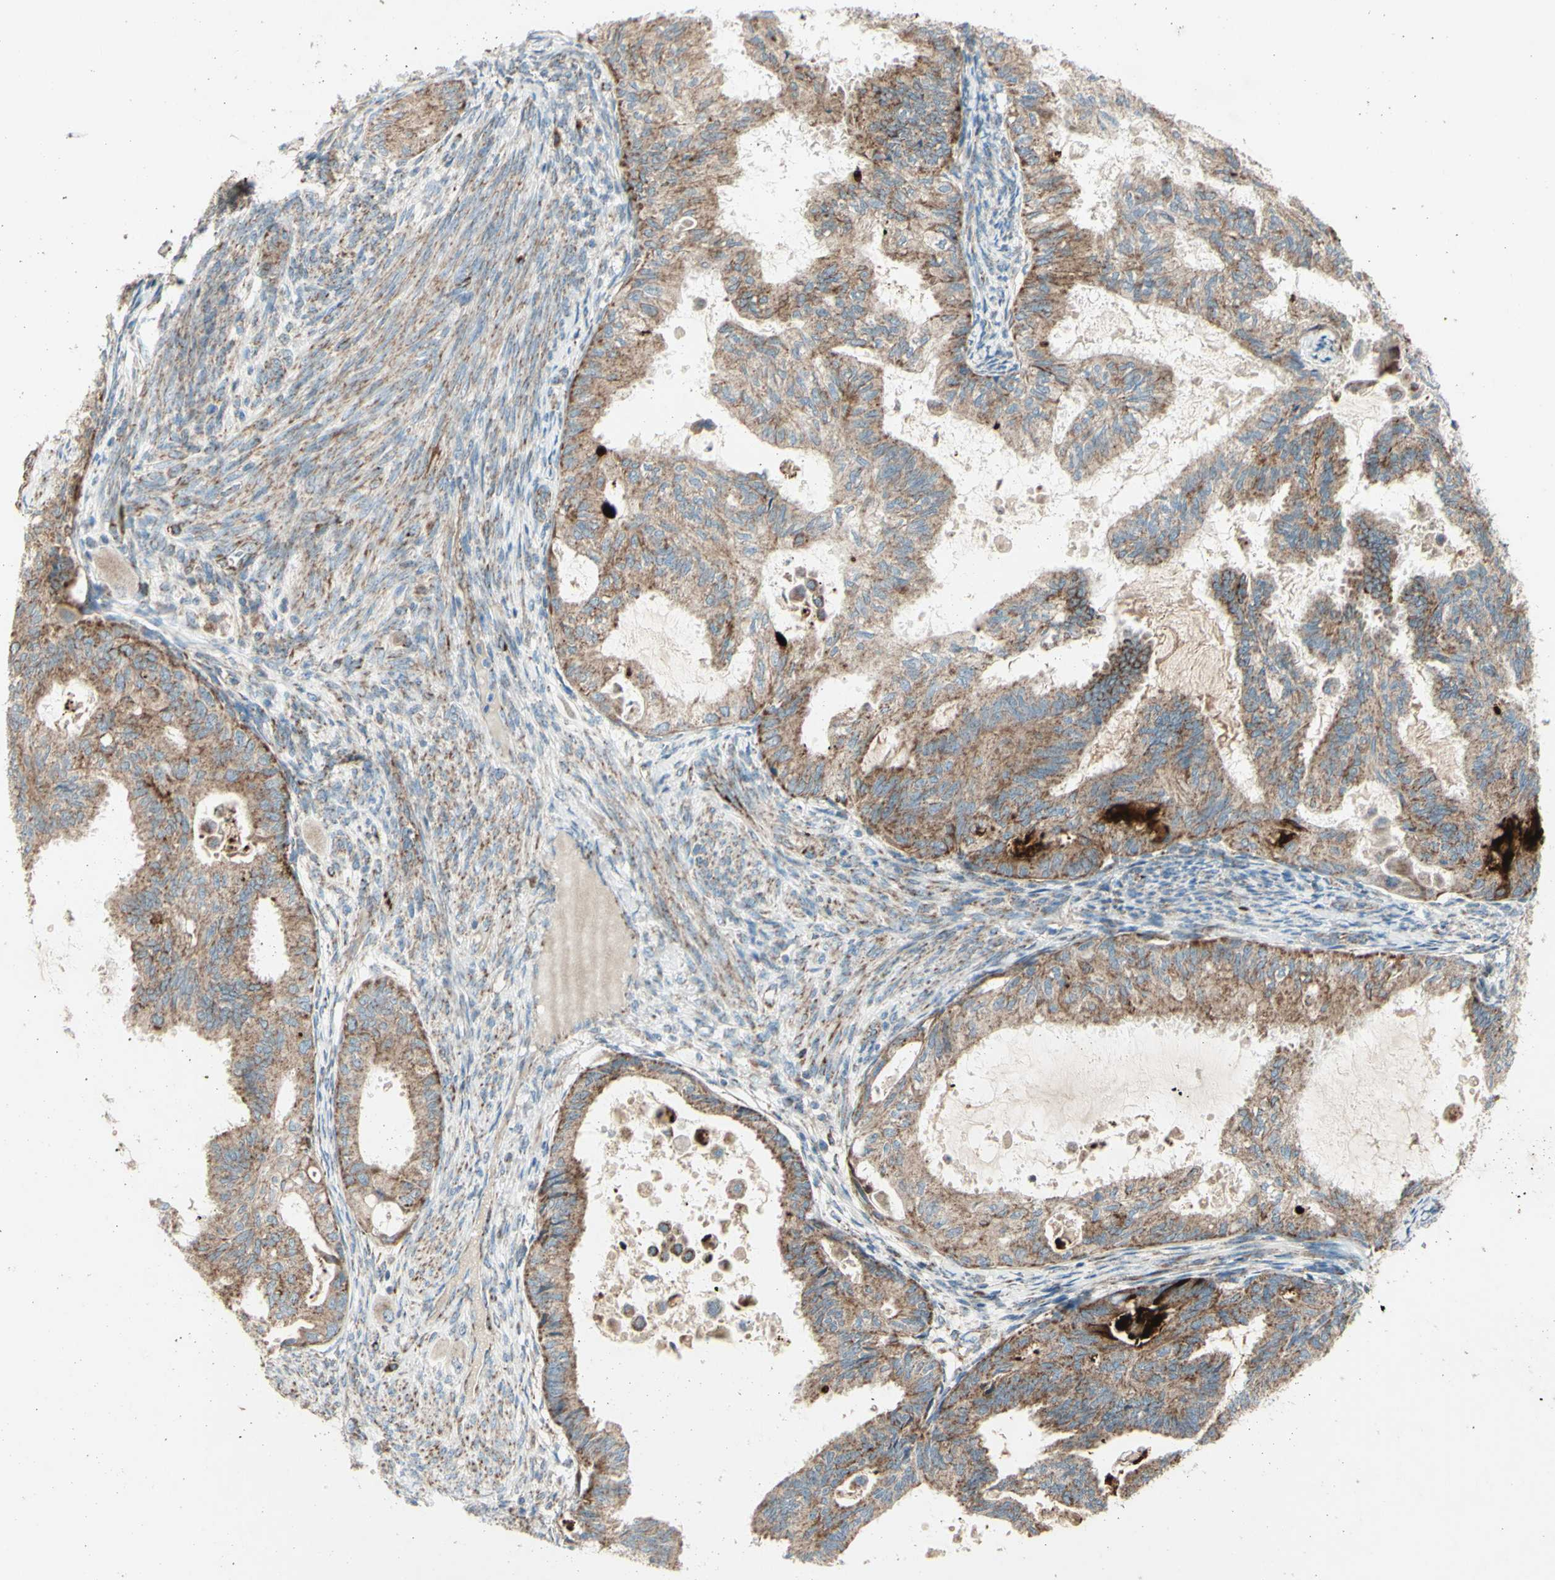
{"staining": {"intensity": "moderate", "quantity": ">75%", "location": "cytoplasmic/membranous"}, "tissue": "cervical cancer", "cell_type": "Tumor cells", "image_type": "cancer", "snomed": [{"axis": "morphology", "description": "Normal tissue, NOS"}, {"axis": "morphology", "description": "Adenocarcinoma, NOS"}, {"axis": "topography", "description": "Cervix"}, {"axis": "topography", "description": "Endometrium"}], "caption": "Adenocarcinoma (cervical) stained with IHC shows moderate cytoplasmic/membranous positivity in about >75% of tumor cells.", "gene": "RHOT1", "patient": {"sex": "female", "age": 86}}